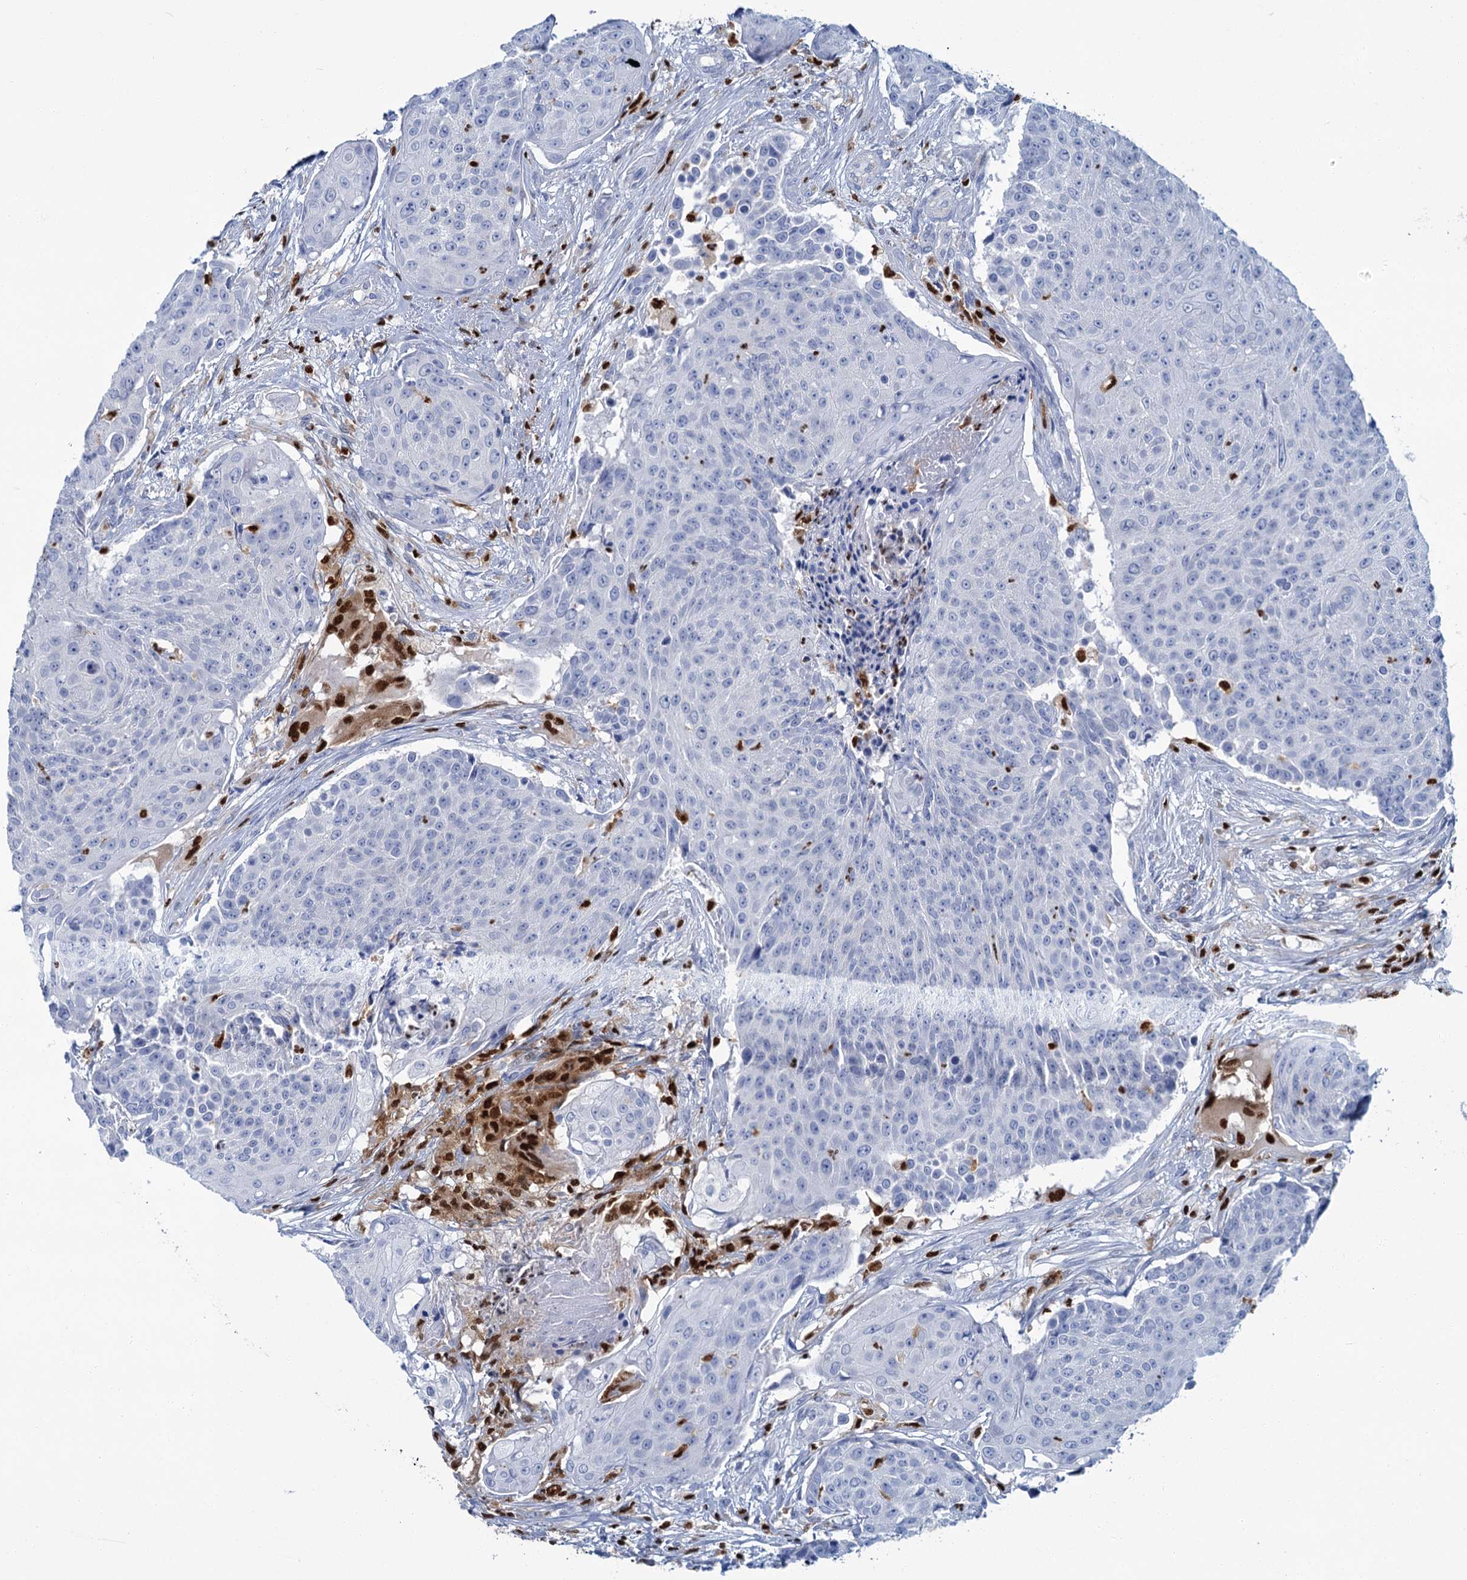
{"staining": {"intensity": "negative", "quantity": "none", "location": "none"}, "tissue": "urothelial cancer", "cell_type": "Tumor cells", "image_type": "cancer", "snomed": [{"axis": "morphology", "description": "Urothelial carcinoma, High grade"}, {"axis": "topography", "description": "Urinary bladder"}], "caption": "This is a micrograph of IHC staining of urothelial cancer, which shows no staining in tumor cells. Nuclei are stained in blue.", "gene": "CELF2", "patient": {"sex": "female", "age": 63}}